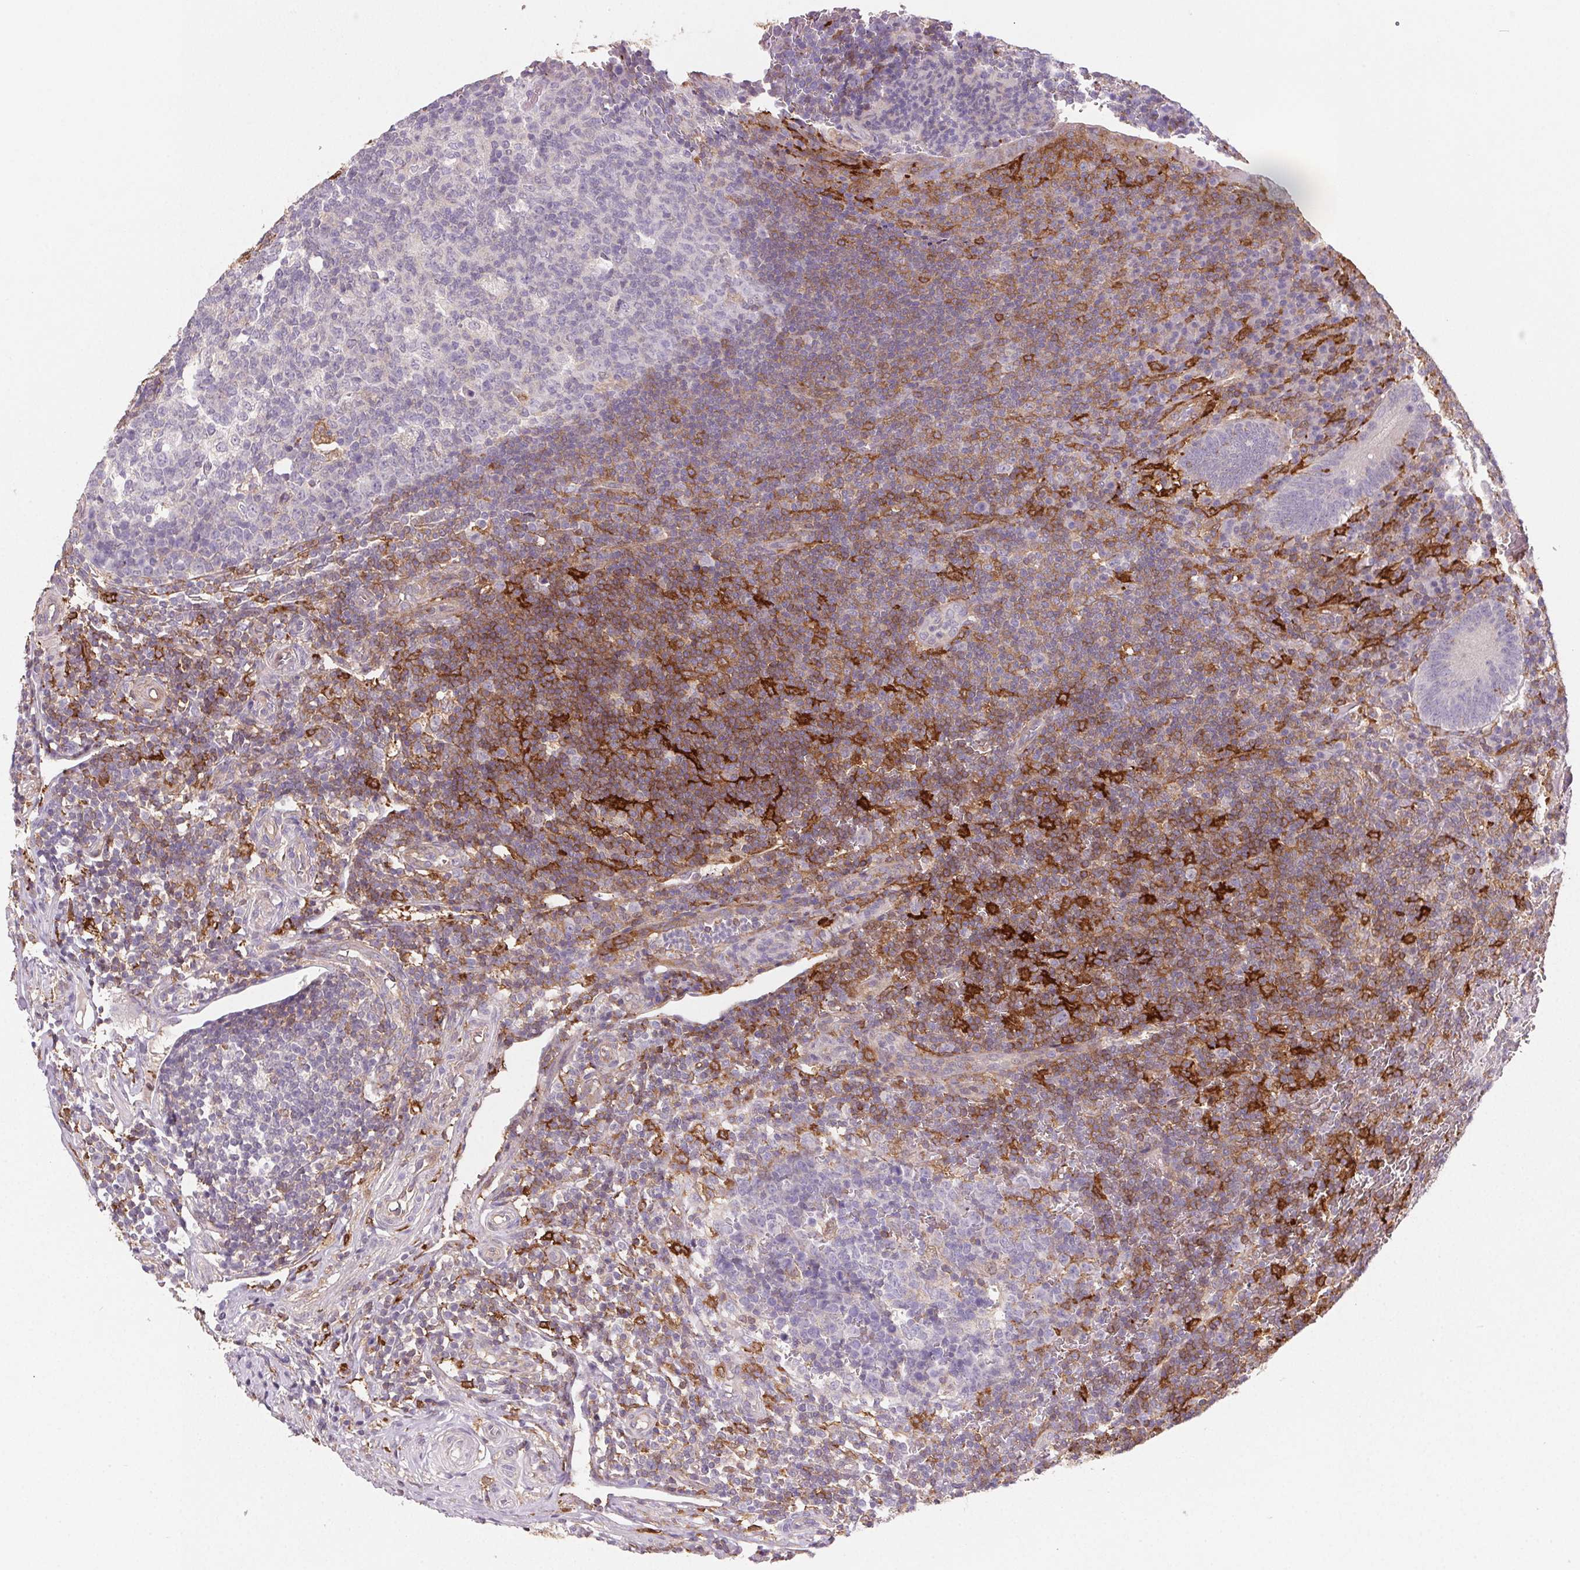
{"staining": {"intensity": "negative", "quantity": "none", "location": "none"}, "tissue": "appendix", "cell_type": "Glandular cells", "image_type": "normal", "snomed": [{"axis": "morphology", "description": "Normal tissue, NOS"}, {"axis": "topography", "description": "Appendix"}], "caption": "This is an IHC histopathology image of normal human appendix. There is no expression in glandular cells.", "gene": "GBP1", "patient": {"sex": "male", "age": 18}}